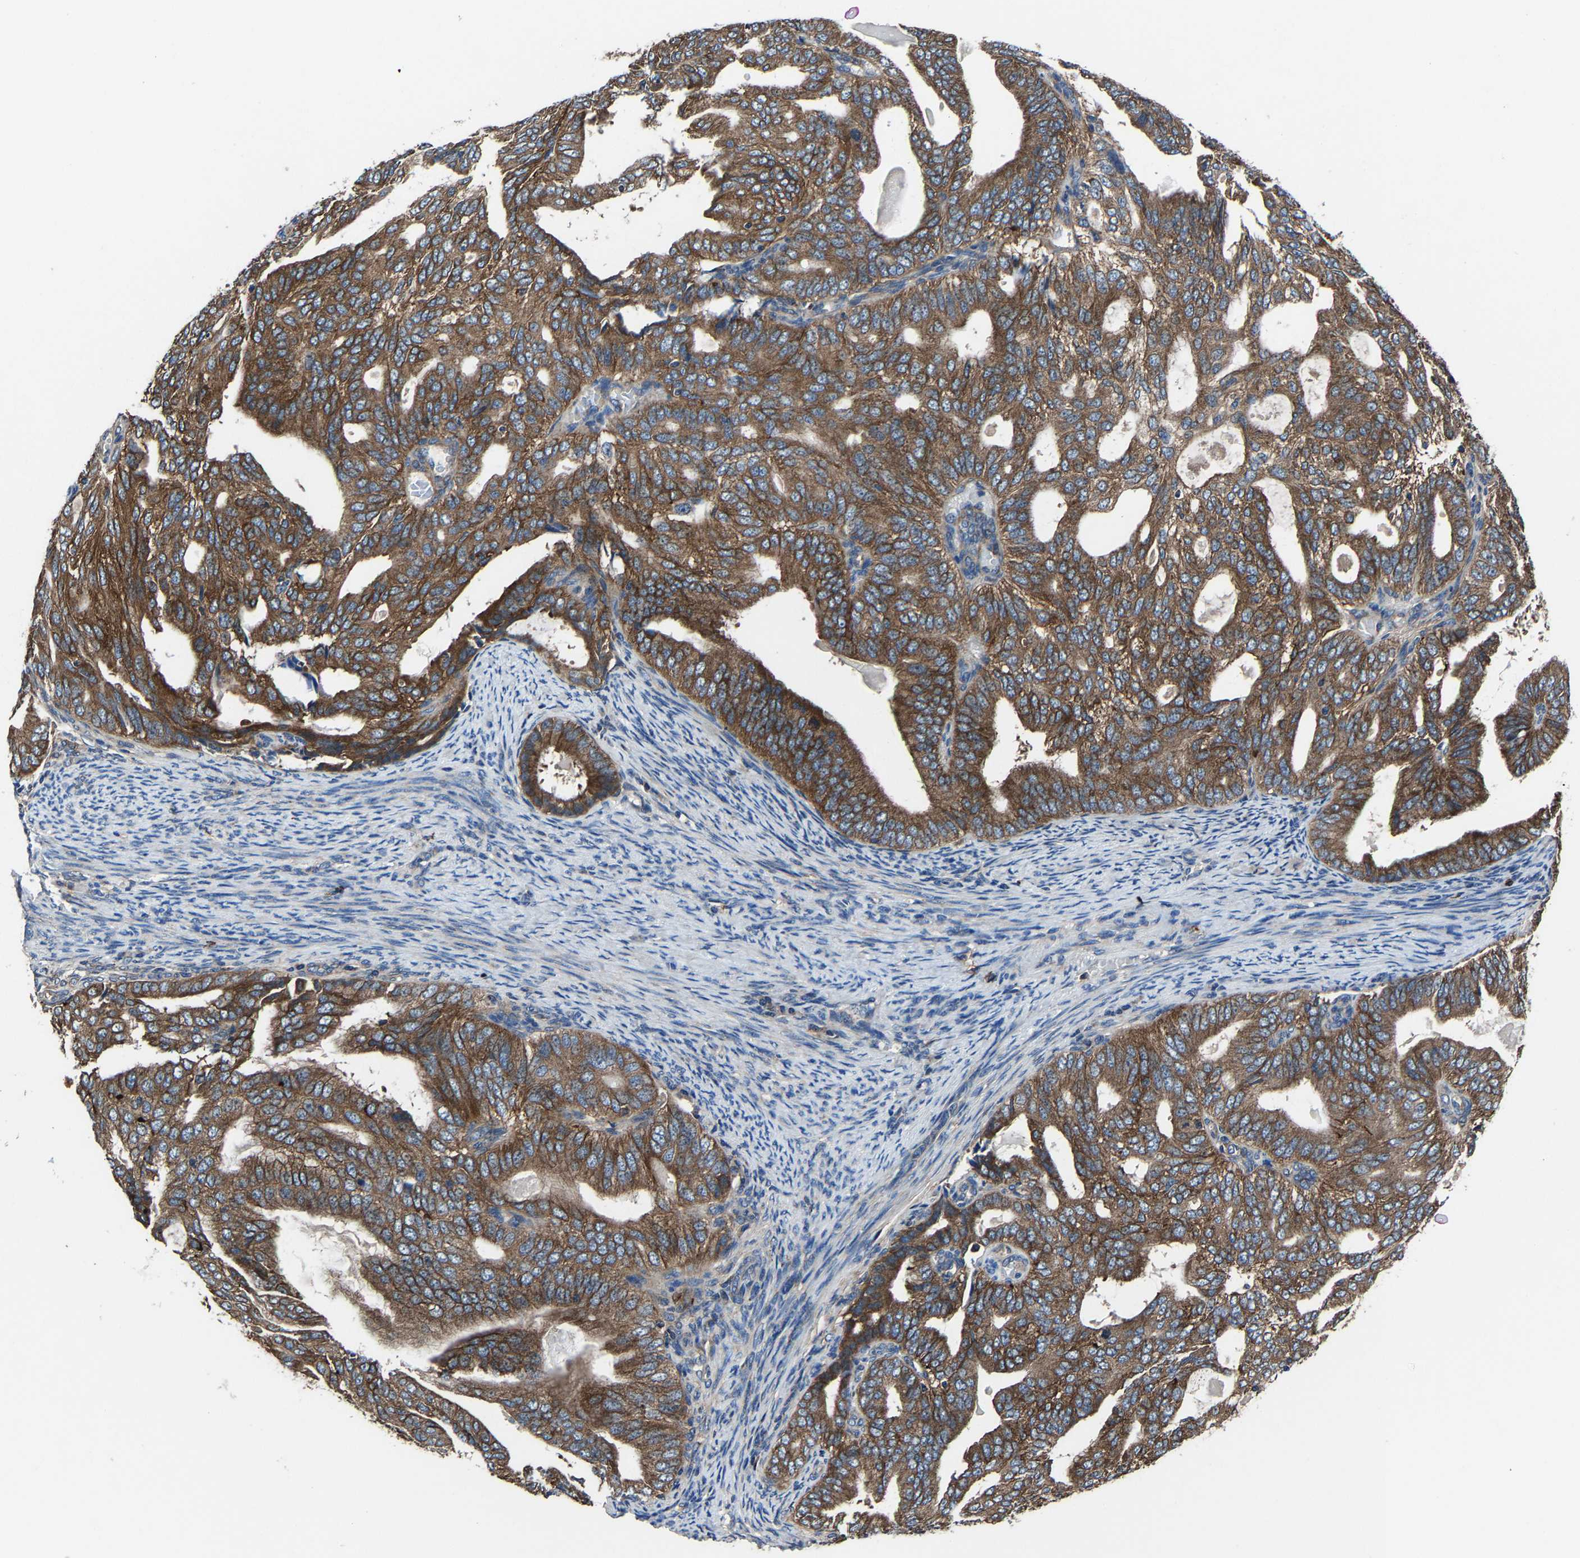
{"staining": {"intensity": "strong", "quantity": ">75%", "location": "cytoplasmic/membranous"}, "tissue": "endometrial cancer", "cell_type": "Tumor cells", "image_type": "cancer", "snomed": [{"axis": "morphology", "description": "Adenocarcinoma, NOS"}, {"axis": "topography", "description": "Endometrium"}], "caption": "Brown immunohistochemical staining in endometrial cancer (adenocarcinoma) reveals strong cytoplasmic/membranous positivity in about >75% of tumor cells. (DAB = brown stain, brightfield microscopy at high magnification).", "gene": "KIAA1958", "patient": {"sex": "female", "age": 58}}